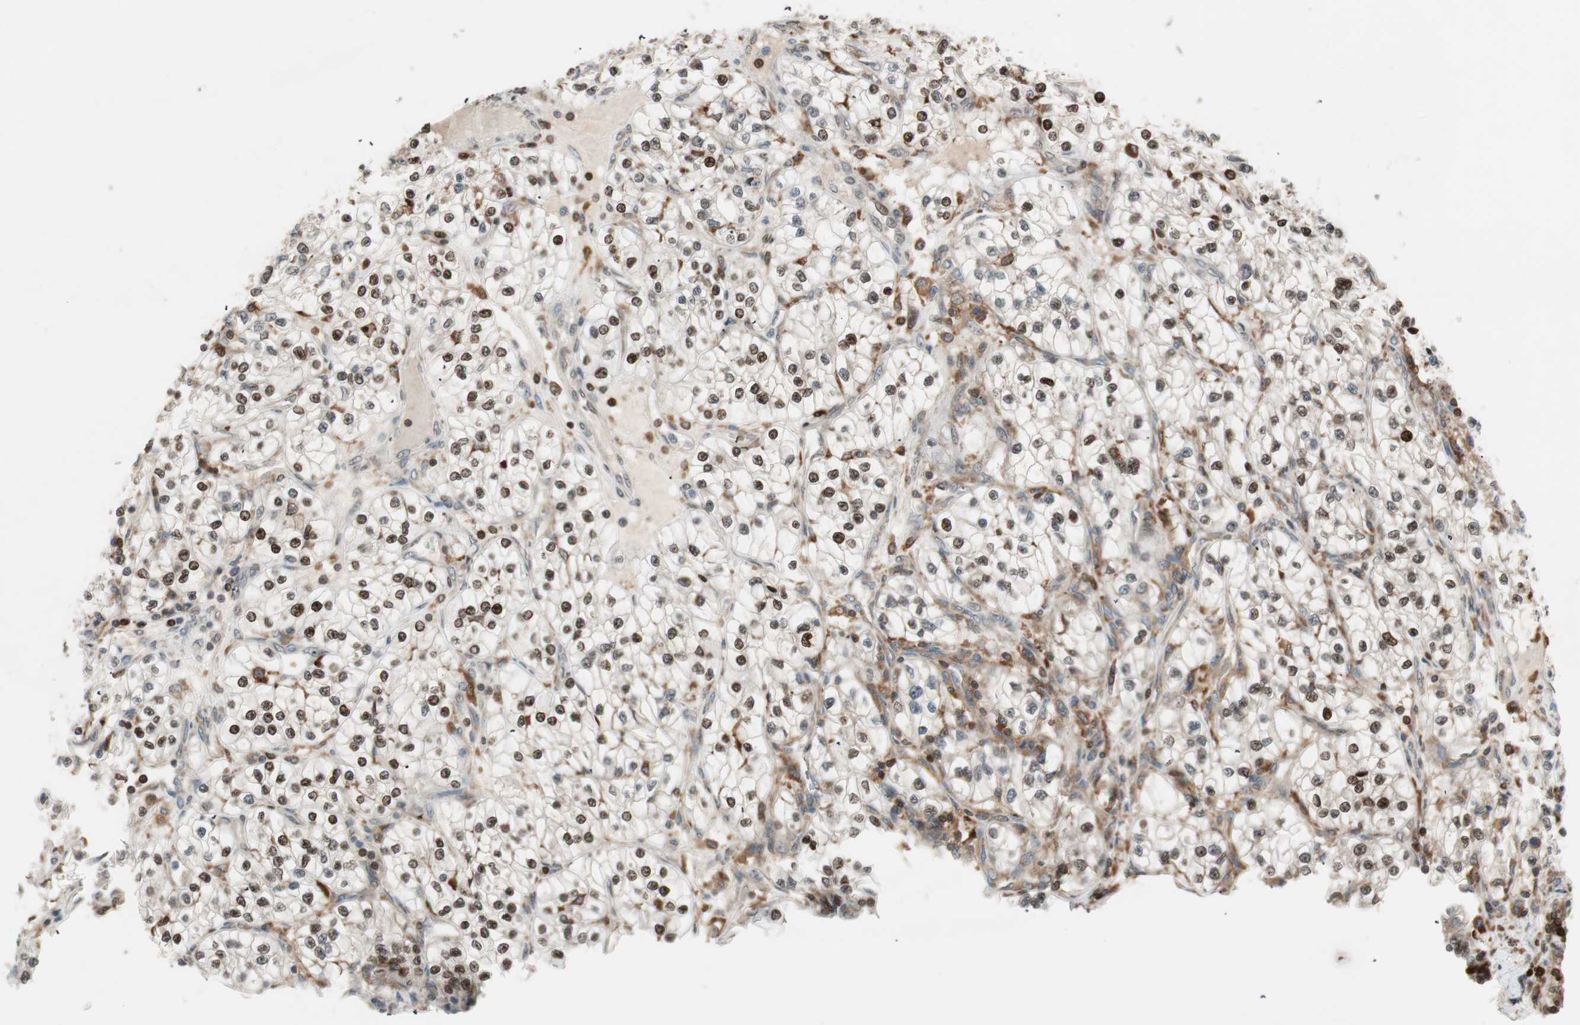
{"staining": {"intensity": "moderate", "quantity": ">75%", "location": "cytoplasmic/membranous,nuclear"}, "tissue": "renal cancer", "cell_type": "Tumor cells", "image_type": "cancer", "snomed": [{"axis": "morphology", "description": "Adenocarcinoma, NOS"}, {"axis": "topography", "description": "Kidney"}], "caption": "This micrograph shows renal cancer (adenocarcinoma) stained with IHC to label a protein in brown. The cytoplasmic/membranous and nuclear of tumor cells show moderate positivity for the protein. Nuclei are counter-stained blue.", "gene": "BIN1", "patient": {"sex": "female", "age": 57}}